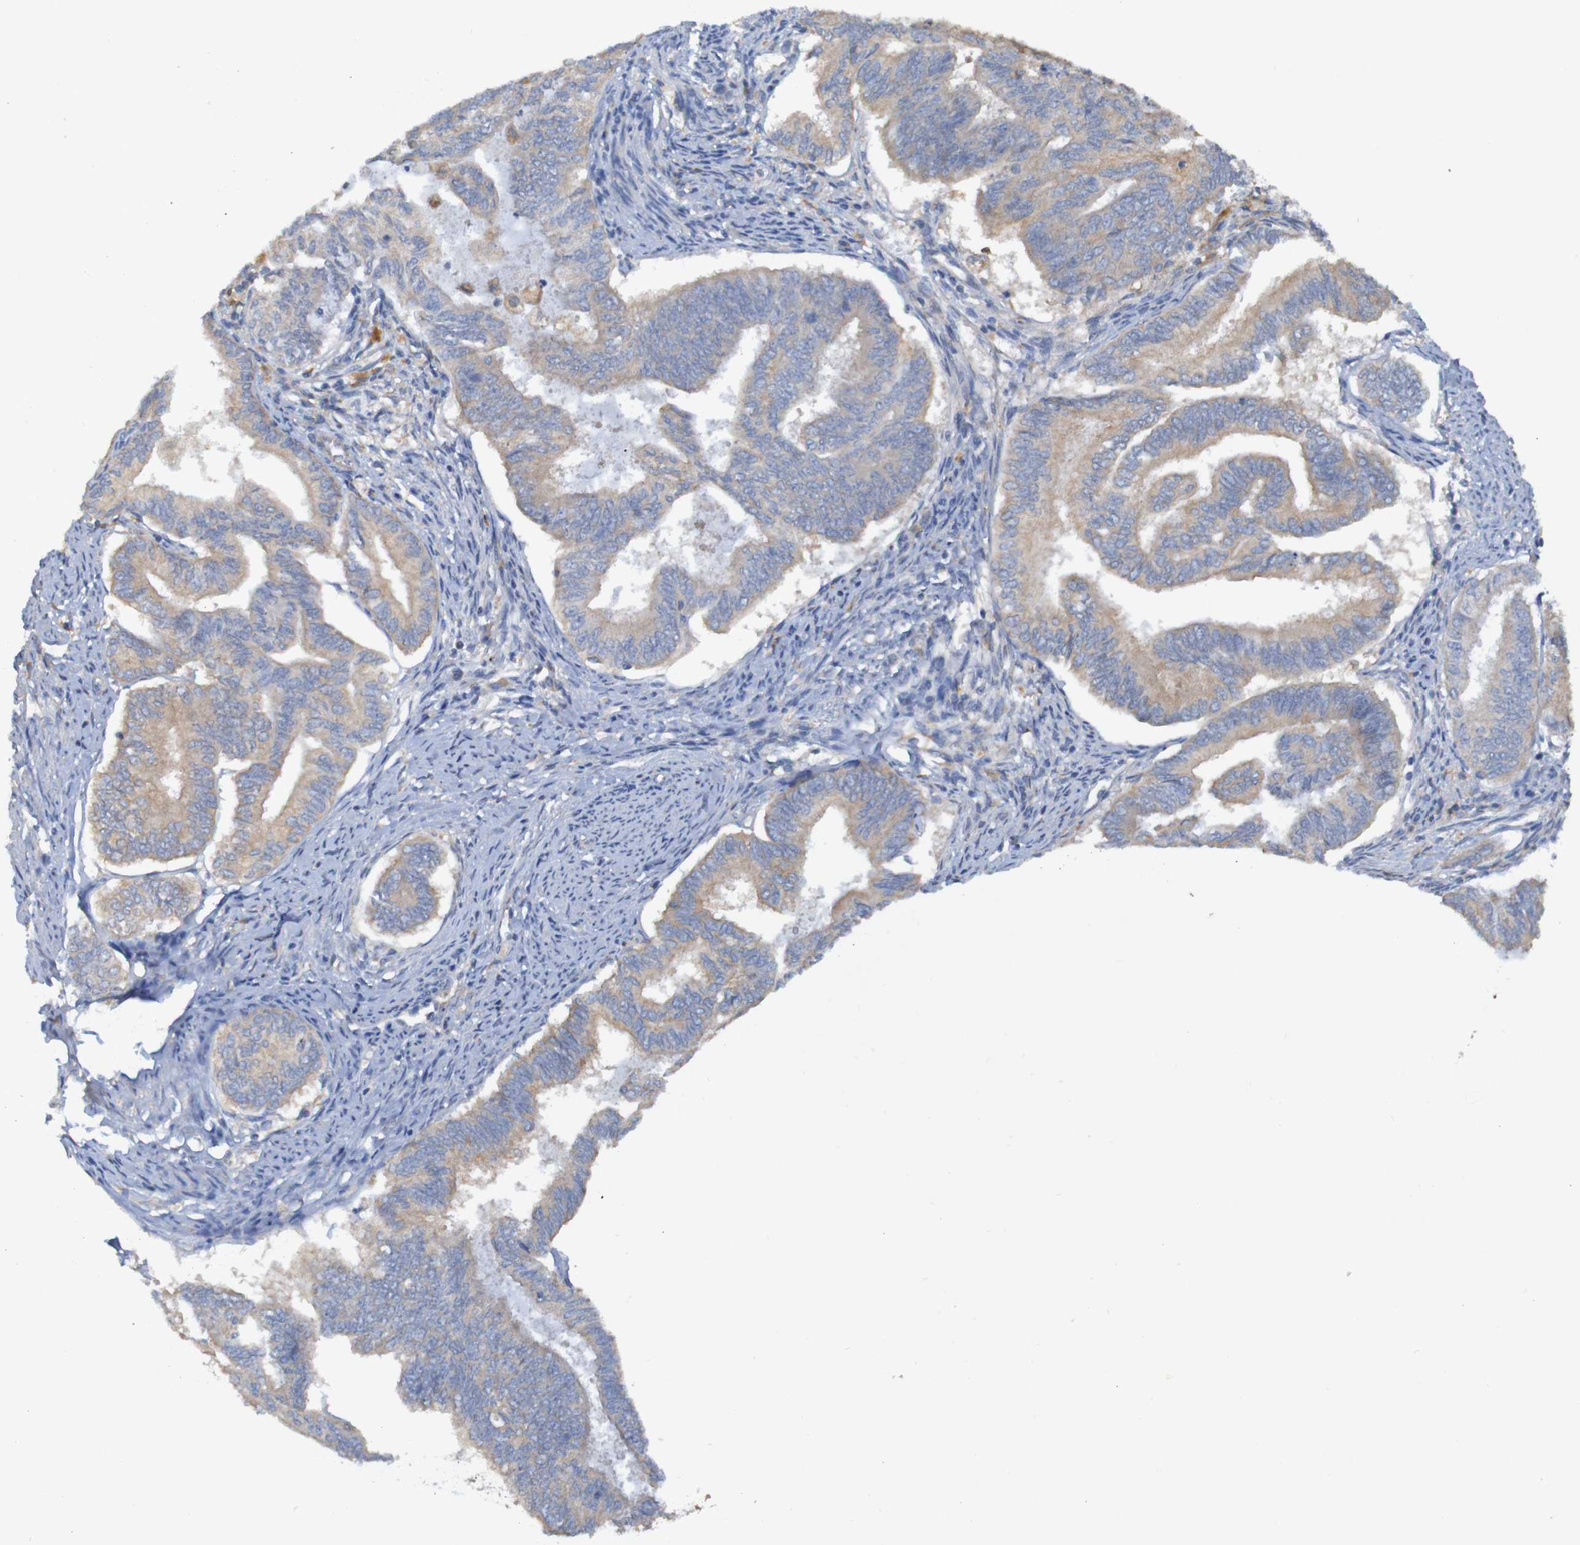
{"staining": {"intensity": "weak", "quantity": ">75%", "location": "cytoplasmic/membranous"}, "tissue": "endometrial cancer", "cell_type": "Tumor cells", "image_type": "cancer", "snomed": [{"axis": "morphology", "description": "Adenocarcinoma, NOS"}, {"axis": "topography", "description": "Endometrium"}], "caption": "DAB (3,3'-diaminobenzidine) immunohistochemical staining of human adenocarcinoma (endometrial) exhibits weak cytoplasmic/membranous protein positivity in approximately >75% of tumor cells.", "gene": "ARHGEF16", "patient": {"sex": "female", "age": 86}}